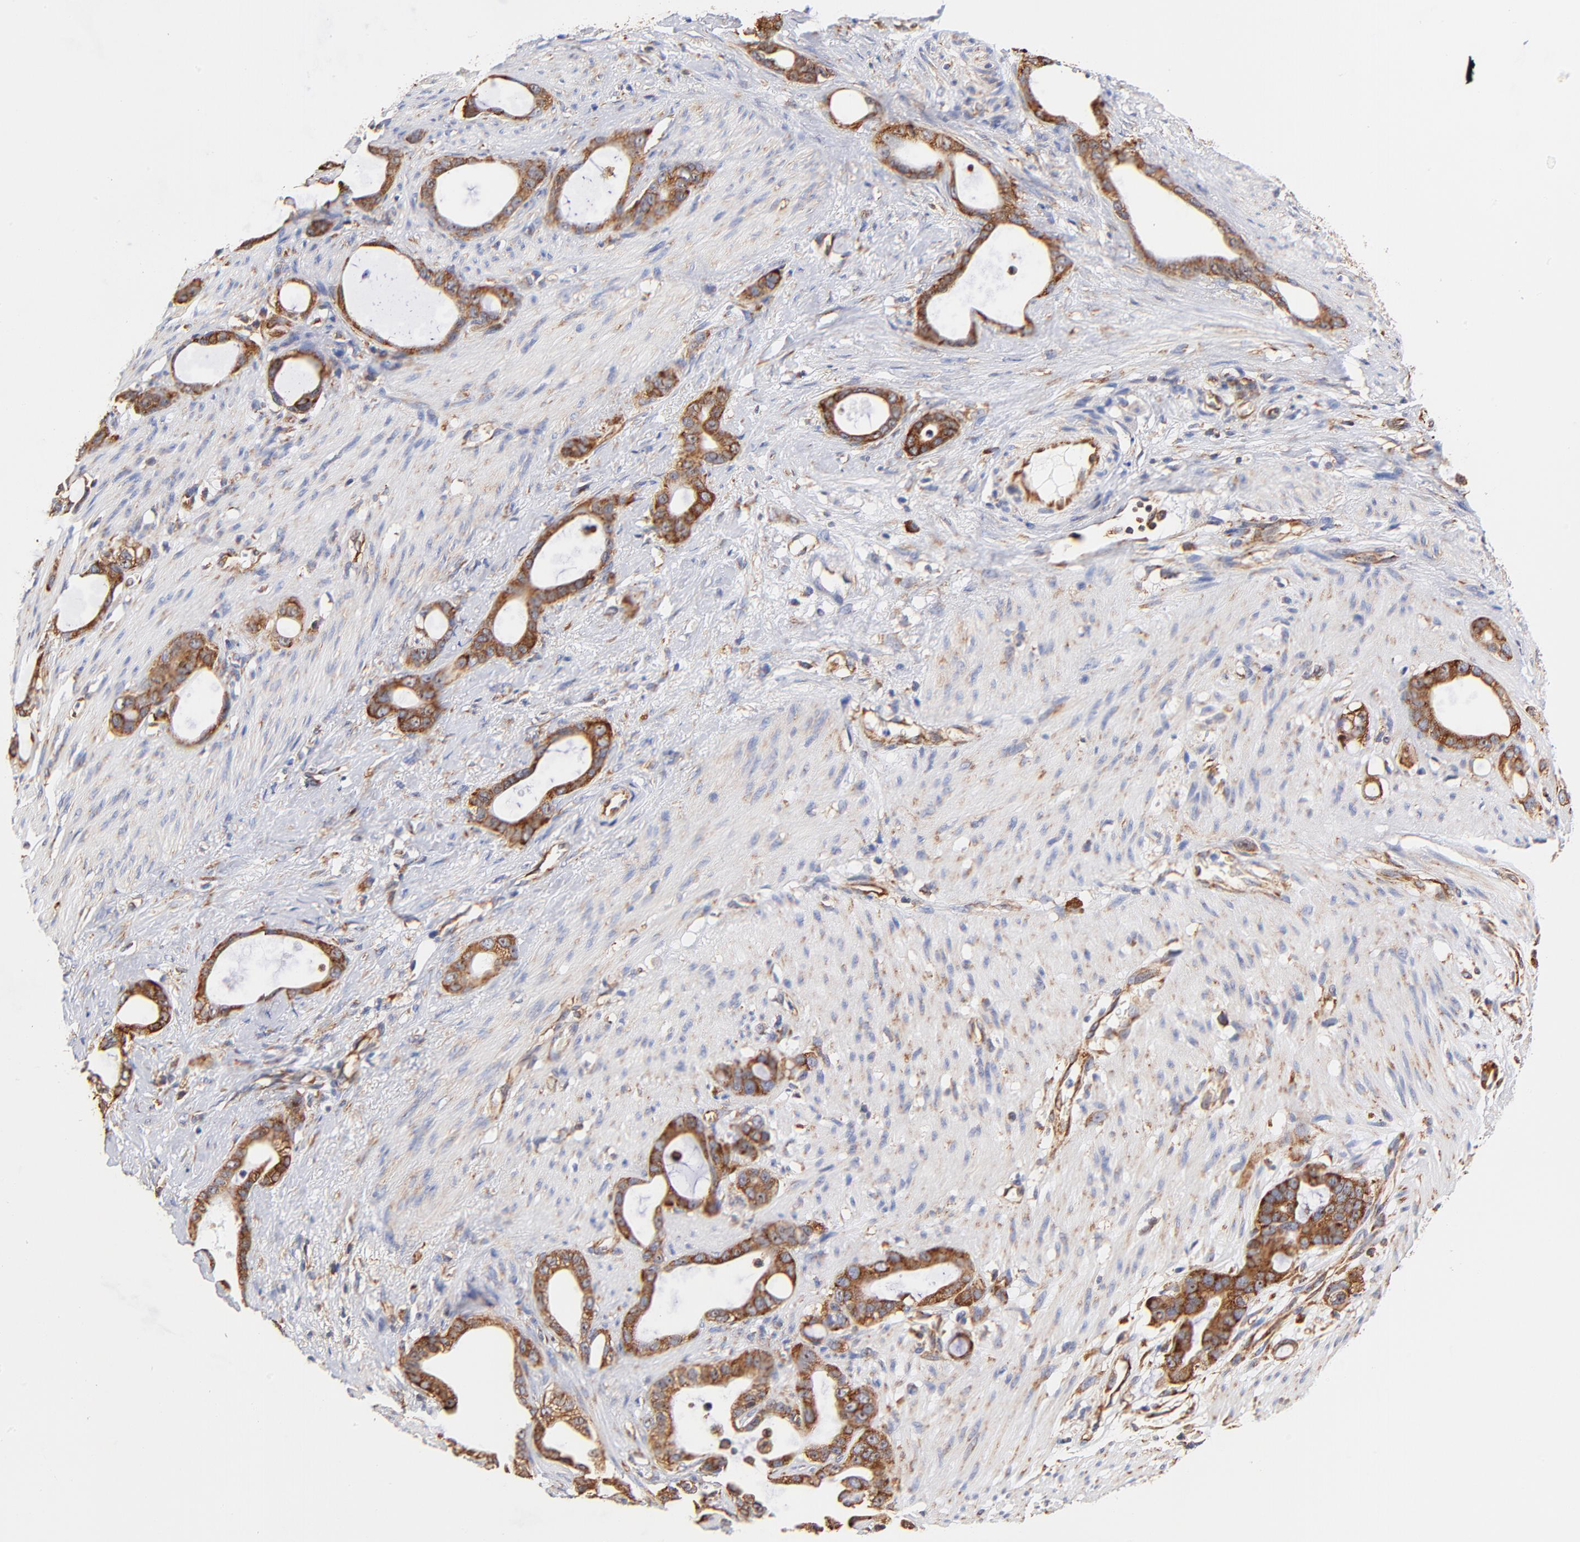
{"staining": {"intensity": "strong", "quantity": ">75%", "location": "cytoplasmic/membranous"}, "tissue": "stomach cancer", "cell_type": "Tumor cells", "image_type": "cancer", "snomed": [{"axis": "morphology", "description": "Adenocarcinoma, NOS"}, {"axis": "topography", "description": "Stomach"}], "caption": "This is an image of IHC staining of stomach cancer (adenocarcinoma), which shows strong positivity in the cytoplasmic/membranous of tumor cells.", "gene": "RPL27", "patient": {"sex": "female", "age": 75}}